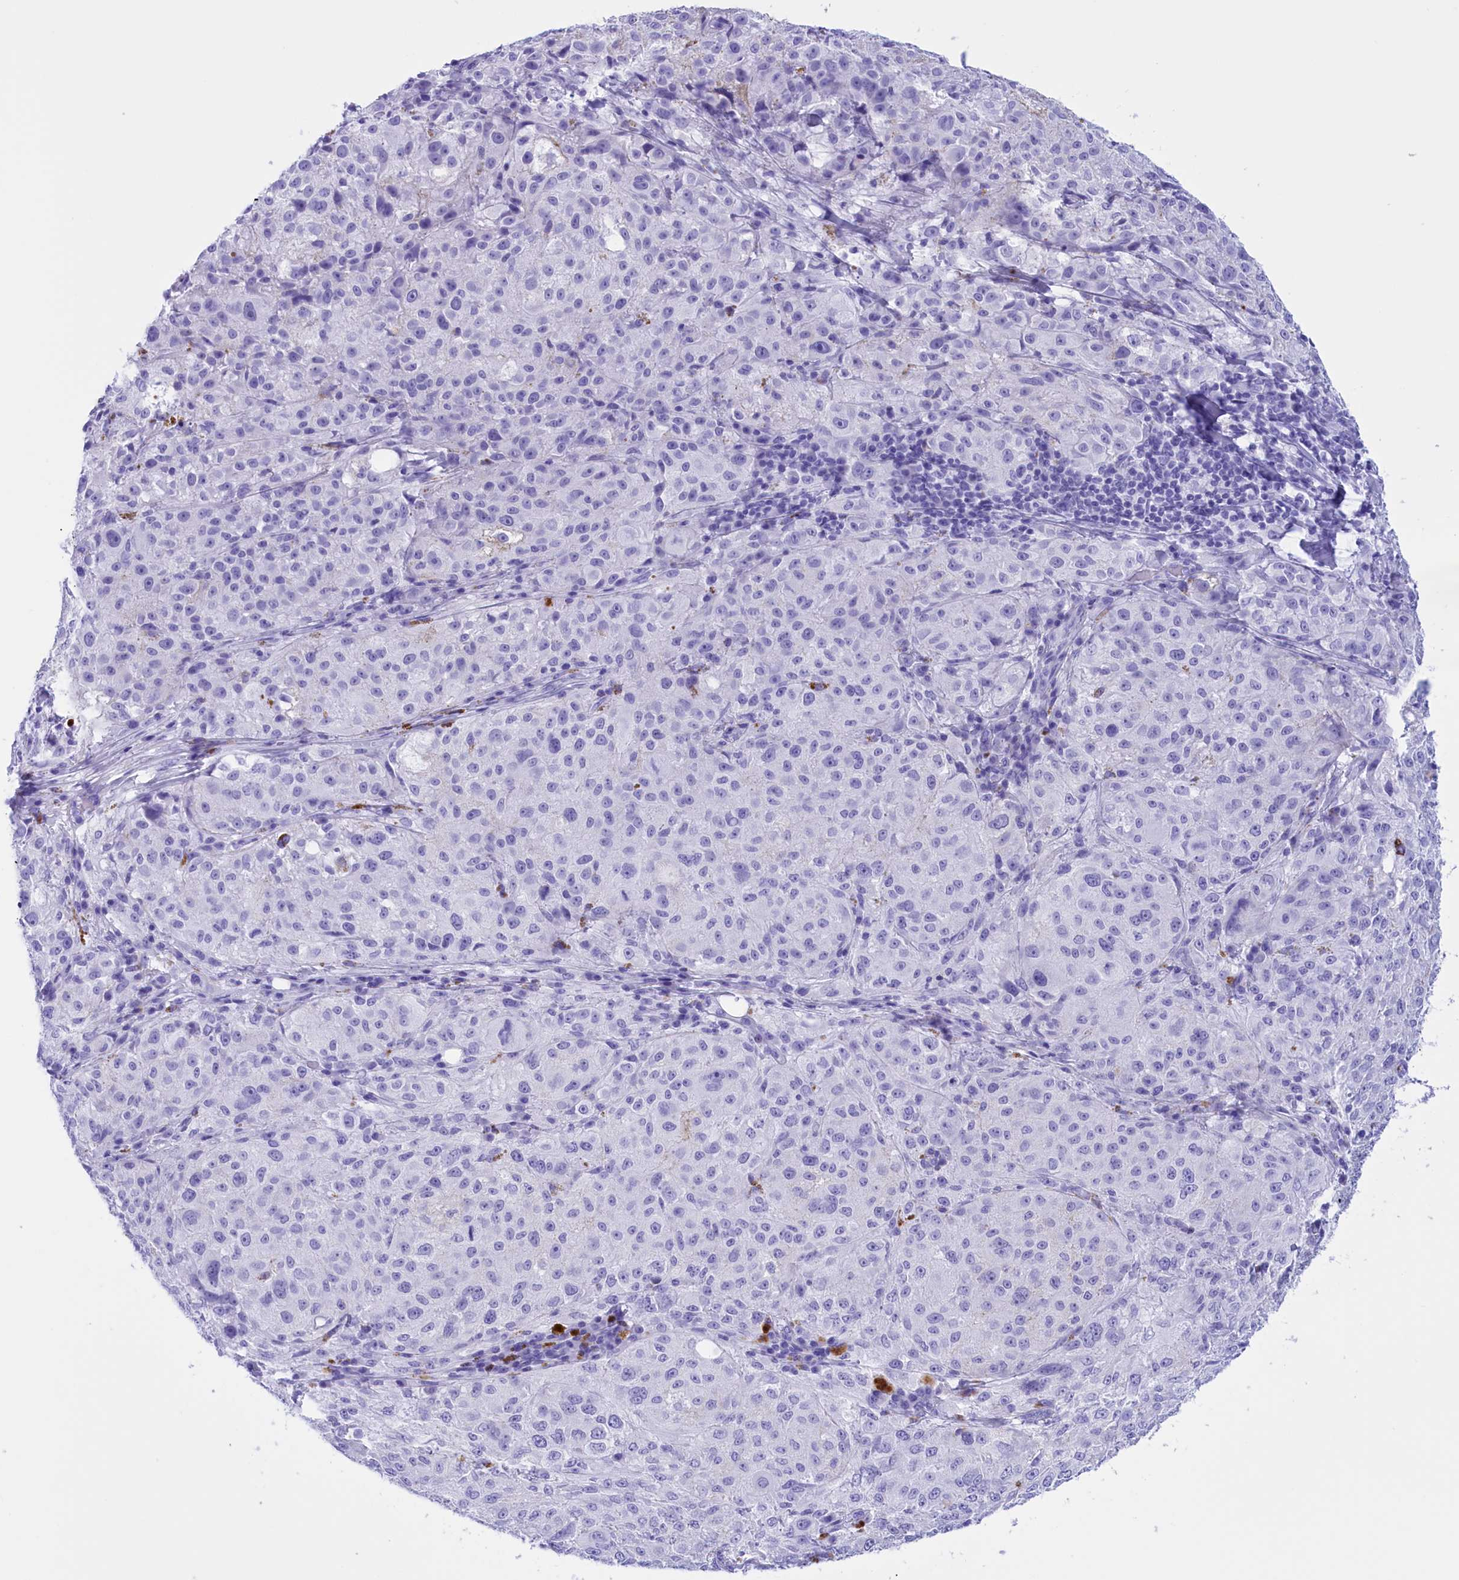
{"staining": {"intensity": "negative", "quantity": "none", "location": "none"}, "tissue": "melanoma", "cell_type": "Tumor cells", "image_type": "cancer", "snomed": [{"axis": "morphology", "description": "Necrosis, NOS"}, {"axis": "morphology", "description": "Malignant melanoma, NOS"}, {"axis": "topography", "description": "Skin"}], "caption": "Immunohistochemistry (IHC) photomicrograph of human melanoma stained for a protein (brown), which shows no expression in tumor cells.", "gene": "BRI3", "patient": {"sex": "female", "age": 87}}